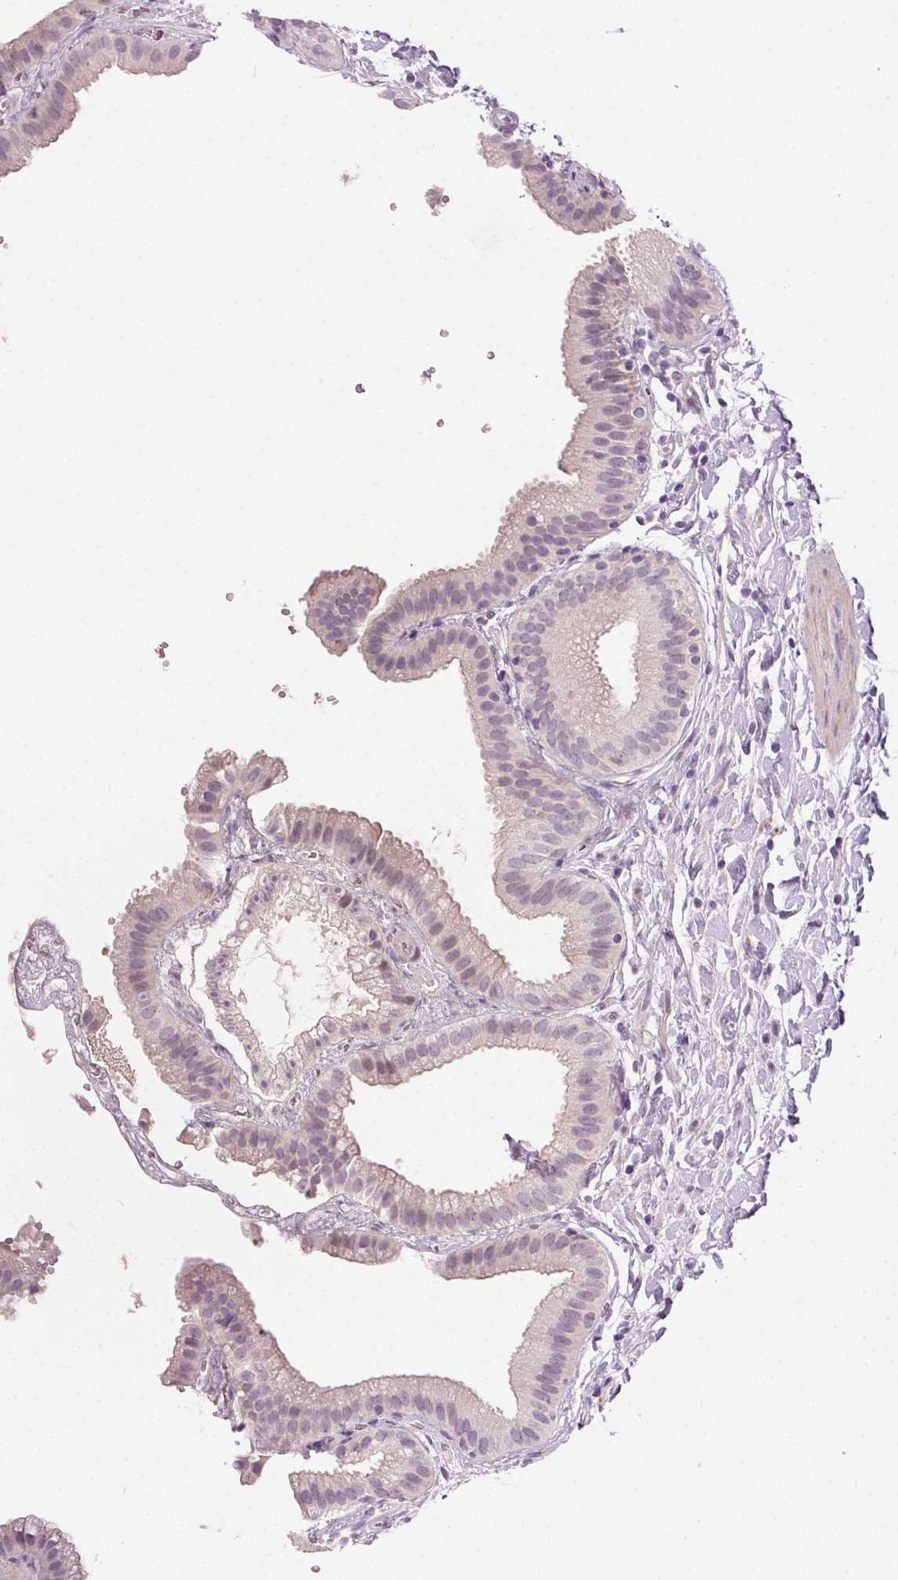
{"staining": {"intensity": "negative", "quantity": "none", "location": "none"}, "tissue": "gallbladder", "cell_type": "Glandular cells", "image_type": "normal", "snomed": [{"axis": "morphology", "description": "Normal tissue, NOS"}, {"axis": "topography", "description": "Gallbladder"}], "caption": "Human gallbladder stained for a protein using immunohistochemistry displays no expression in glandular cells.", "gene": "HSF5", "patient": {"sex": "female", "age": 63}}